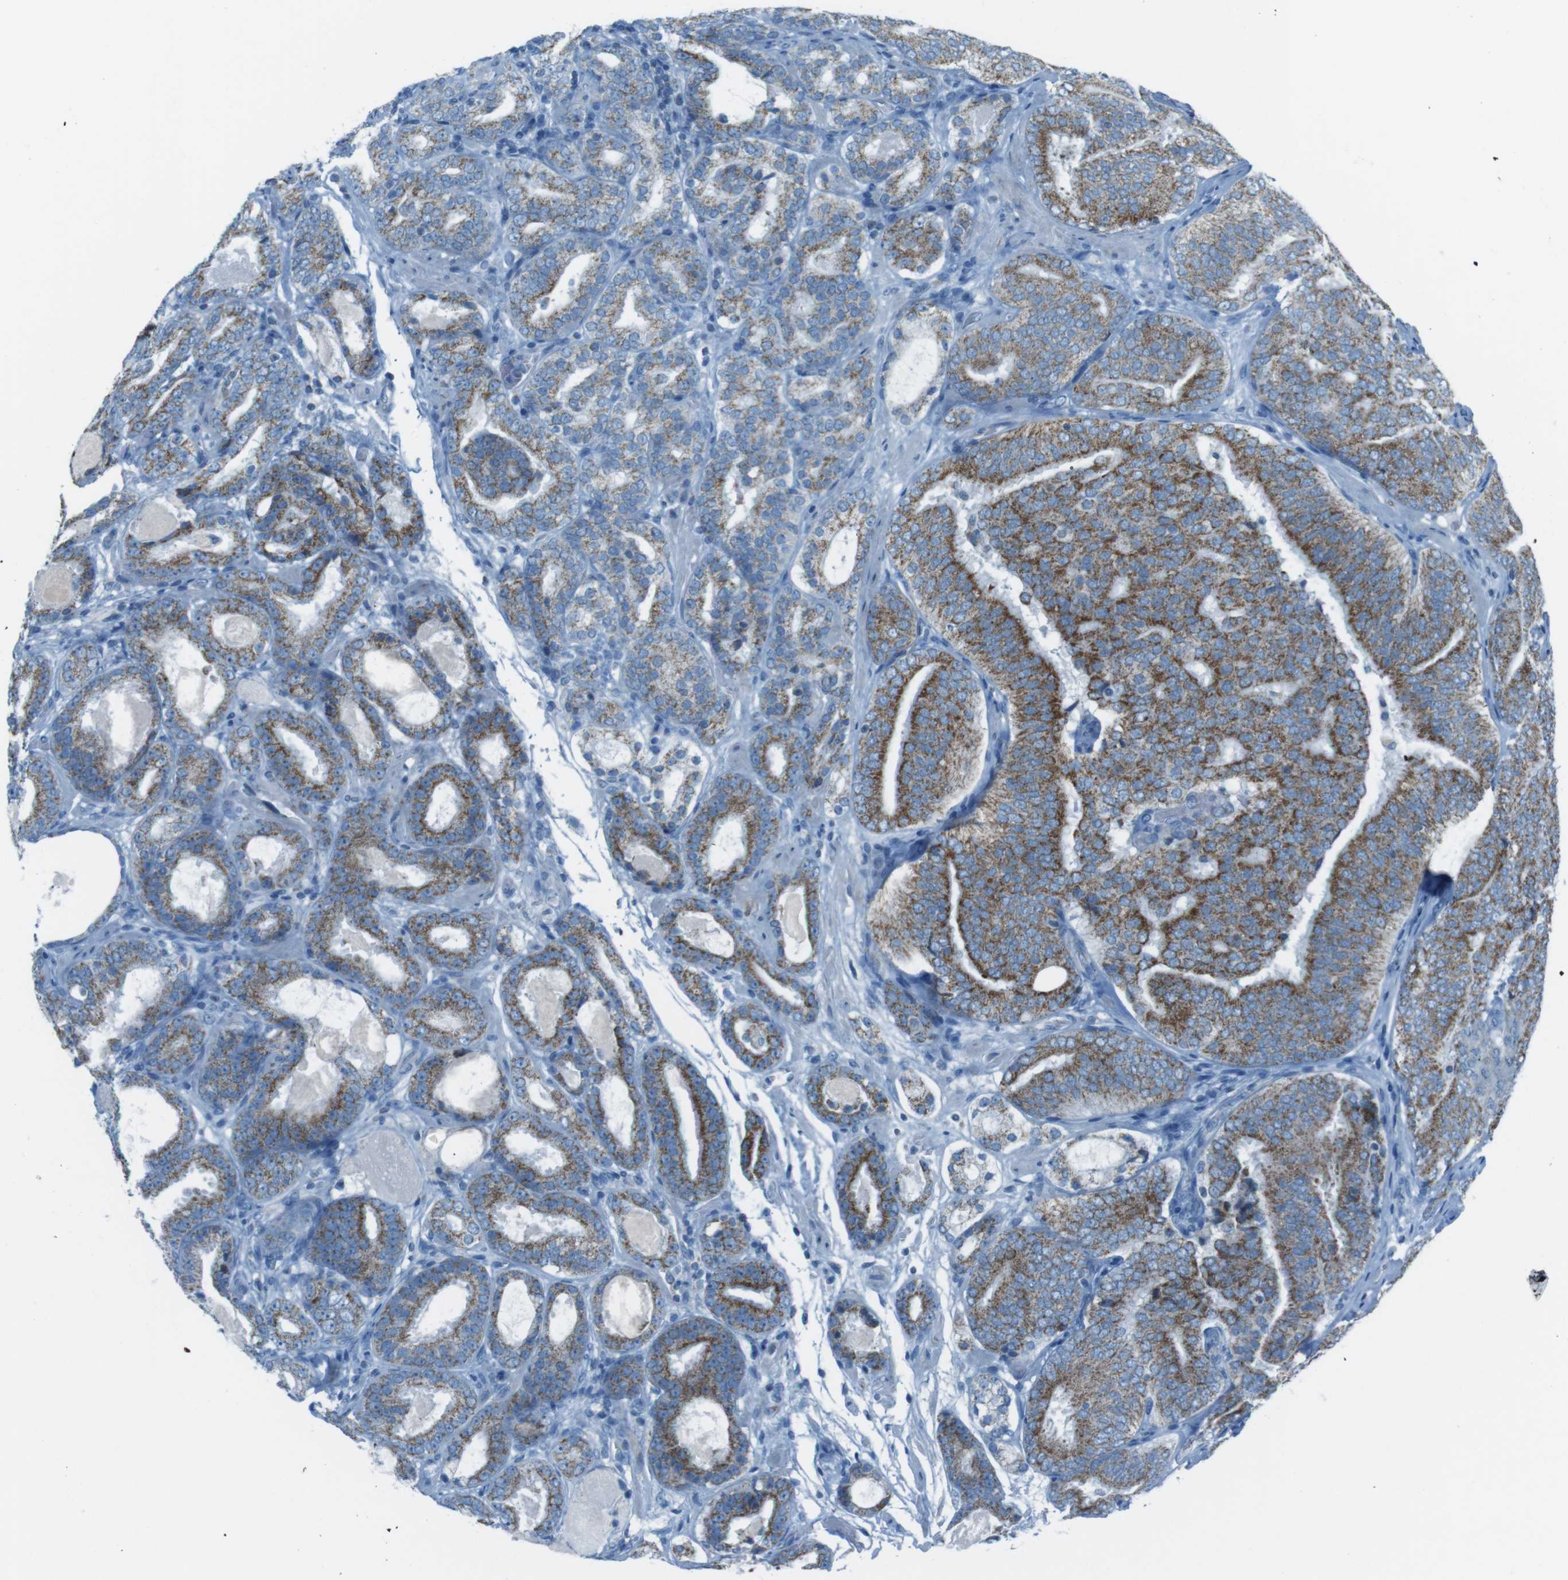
{"staining": {"intensity": "moderate", "quantity": ">75%", "location": "cytoplasmic/membranous"}, "tissue": "prostate cancer", "cell_type": "Tumor cells", "image_type": "cancer", "snomed": [{"axis": "morphology", "description": "Adenocarcinoma, Low grade"}, {"axis": "topography", "description": "Prostate"}], "caption": "Tumor cells show moderate cytoplasmic/membranous staining in approximately >75% of cells in prostate cancer (adenocarcinoma (low-grade)).", "gene": "DNAJA3", "patient": {"sex": "male", "age": 69}}